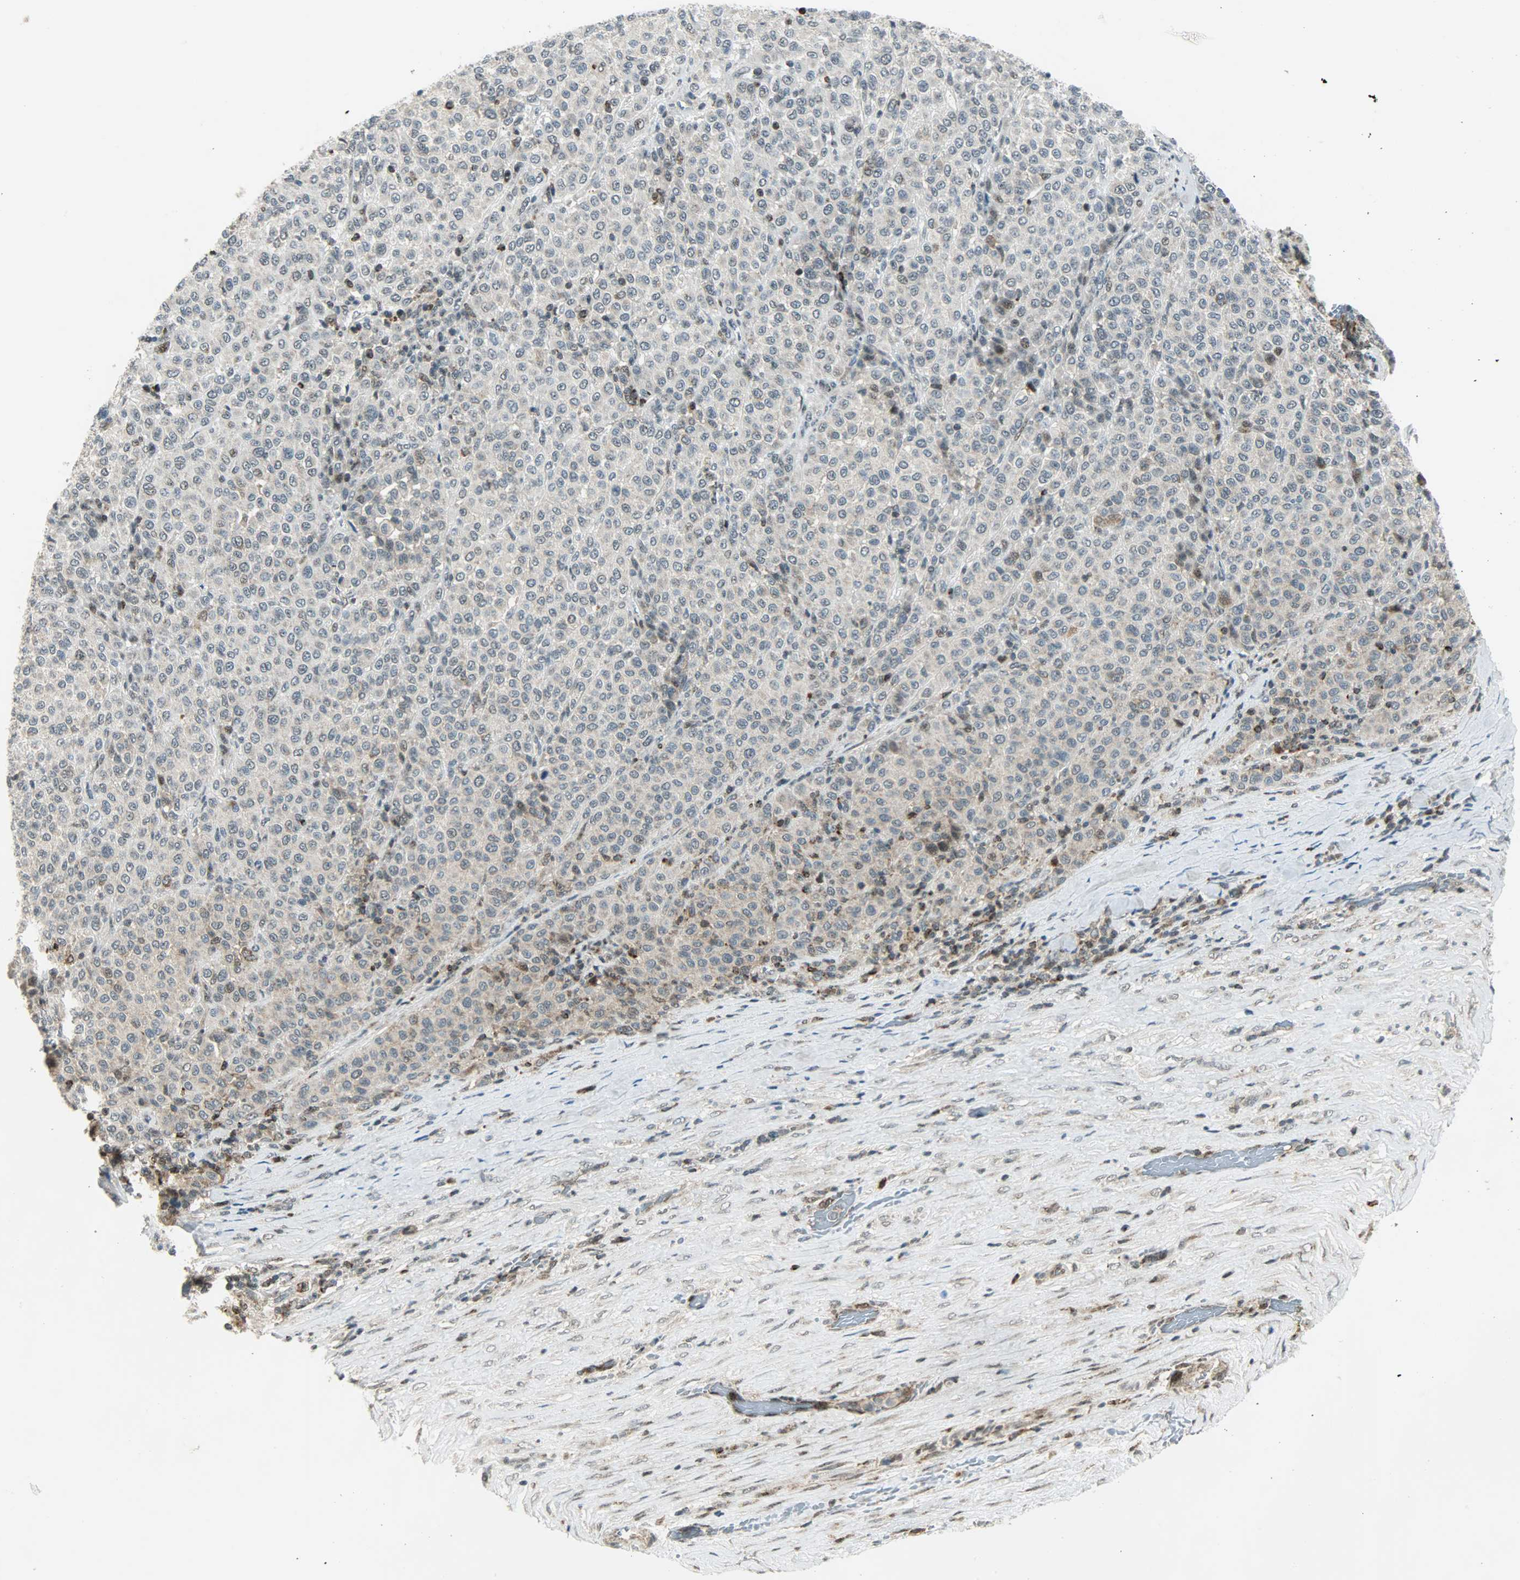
{"staining": {"intensity": "weak", "quantity": ">75%", "location": "cytoplasmic/membranous"}, "tissue": "melanoma", "cell_type": "Tumor cells", "image_type": "cancer", "snomed": [{"axis": "morphology", "description": "Malignant melanoma, Metastatic site"}, {"axis": "topography", "description": "Pancreas"}], "caption": "Malignant melanoma (metastatic site) stained for a protein reveals weak cytoplasmic/membranous positivity in tumor cells.", "gene": "IL15", "patient": {"sex": "female", "age": 30}}